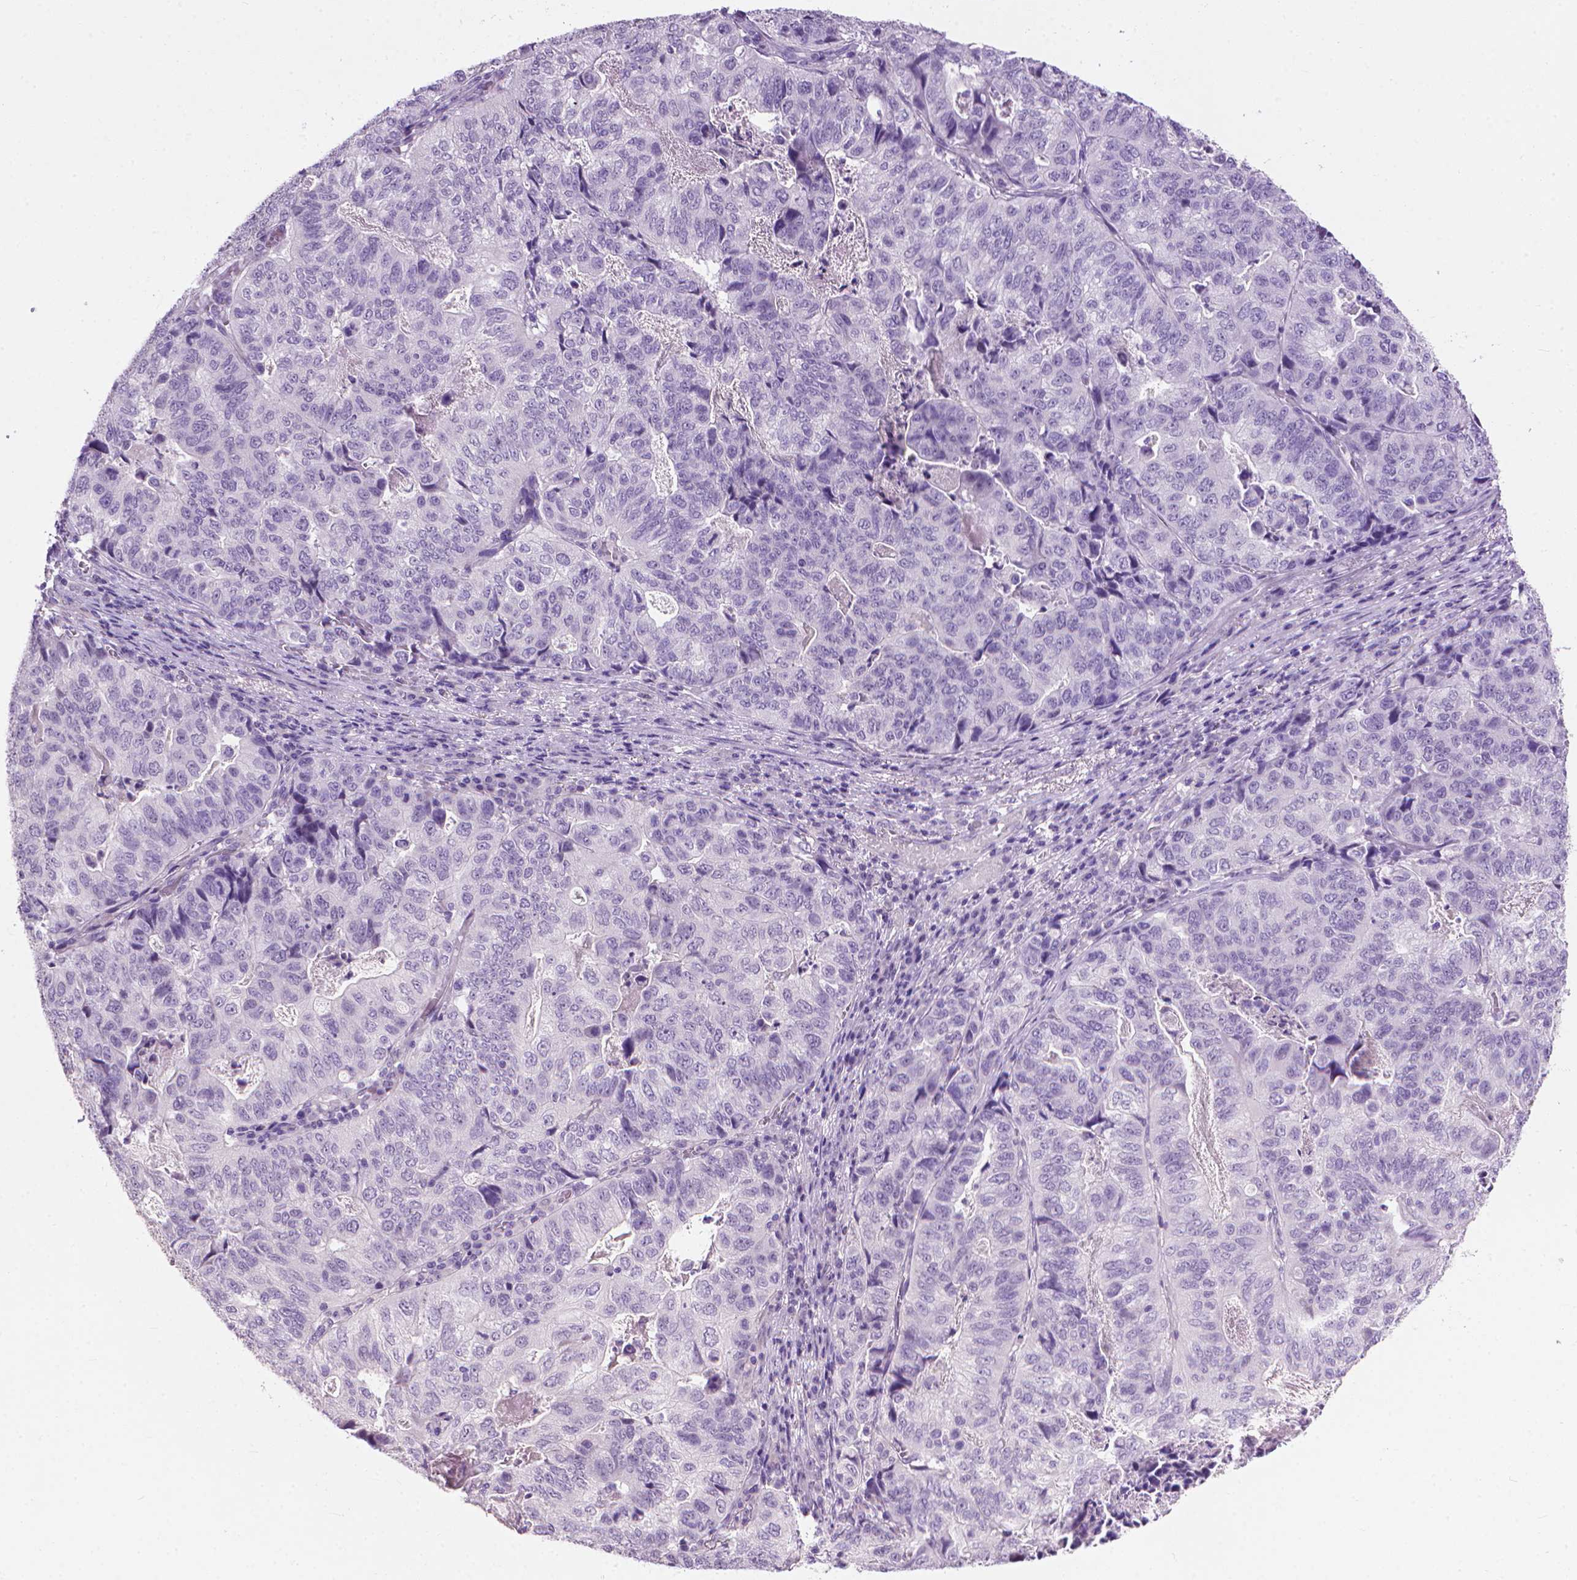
{"staining": {"intensity": "negative", "quantity": "none", "location": "none"}, "tissue": "stomach cancer", "cell_type": "Tumor cells", "image_type": "cancer", "snomed": [{"axis": "morphology", "description": "Adenocarcinoma, NOS"}, {"axis": "topography", "description": "Stomach, upper"}], "caption": "This is a histopathology image of immunohistochemistry staining of stomach cancer, which shows no staining in tumor cells.", "gene": "KRT73", "patient": {"sex": "female", "age": 67}}